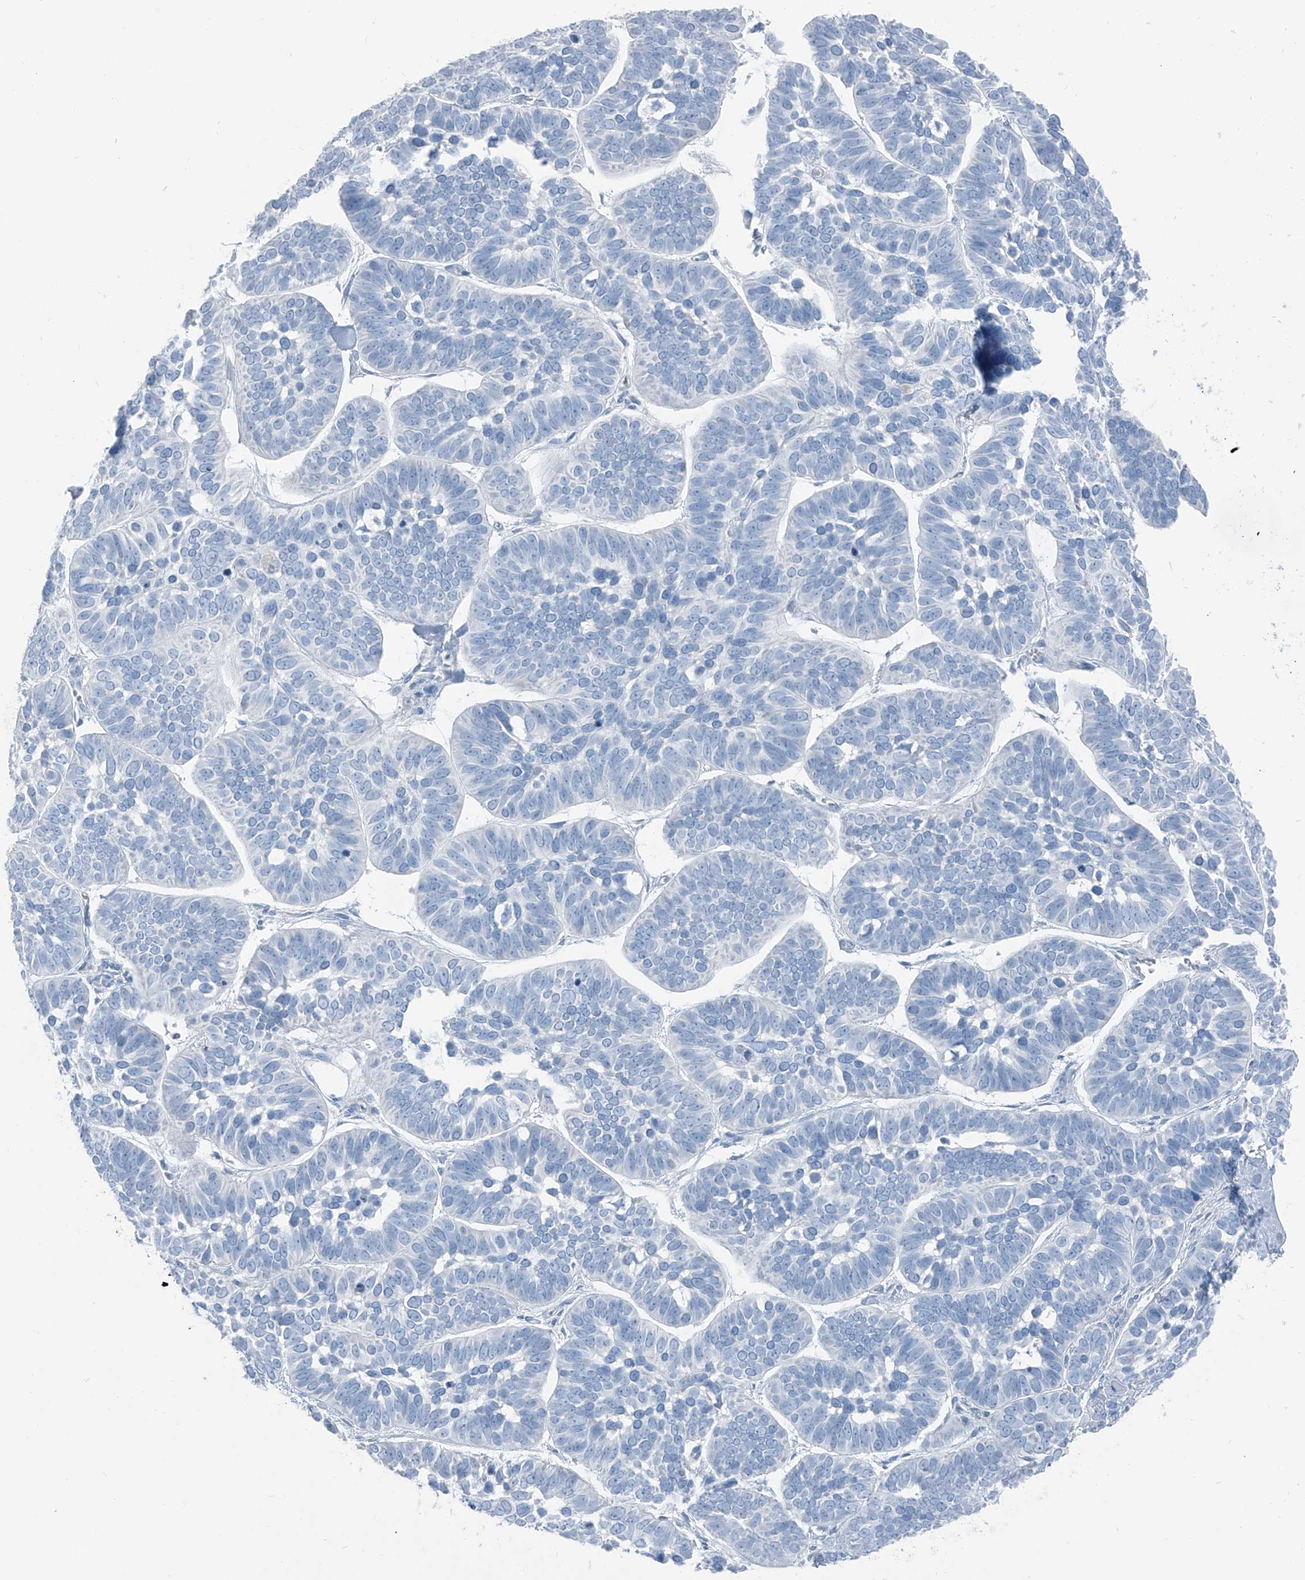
{"staining": {"intensity": "negative", "quantity": "none", "location": "none"}, "tissue": "skin cancer", "cell_type": "Tumor cells", "image_type": "cancer", "snomed": [{"axis": "morphology", "description": "Basal cell carcinoma"}, {"axis": "topography", "description": "Skin"}], "caption": "Protein analysis of skin basal cell carcinoma reveals no significant positivity in tumor cells. Brightfield microscopy of immunohistochemistry (IHC) stained with DAB (3,3'-diaminobenzidine) (brown) and hematoxylin (blue), captured at high magnification.", "gene": "RGN", "patient": {"sex": "male", "age": 62}}